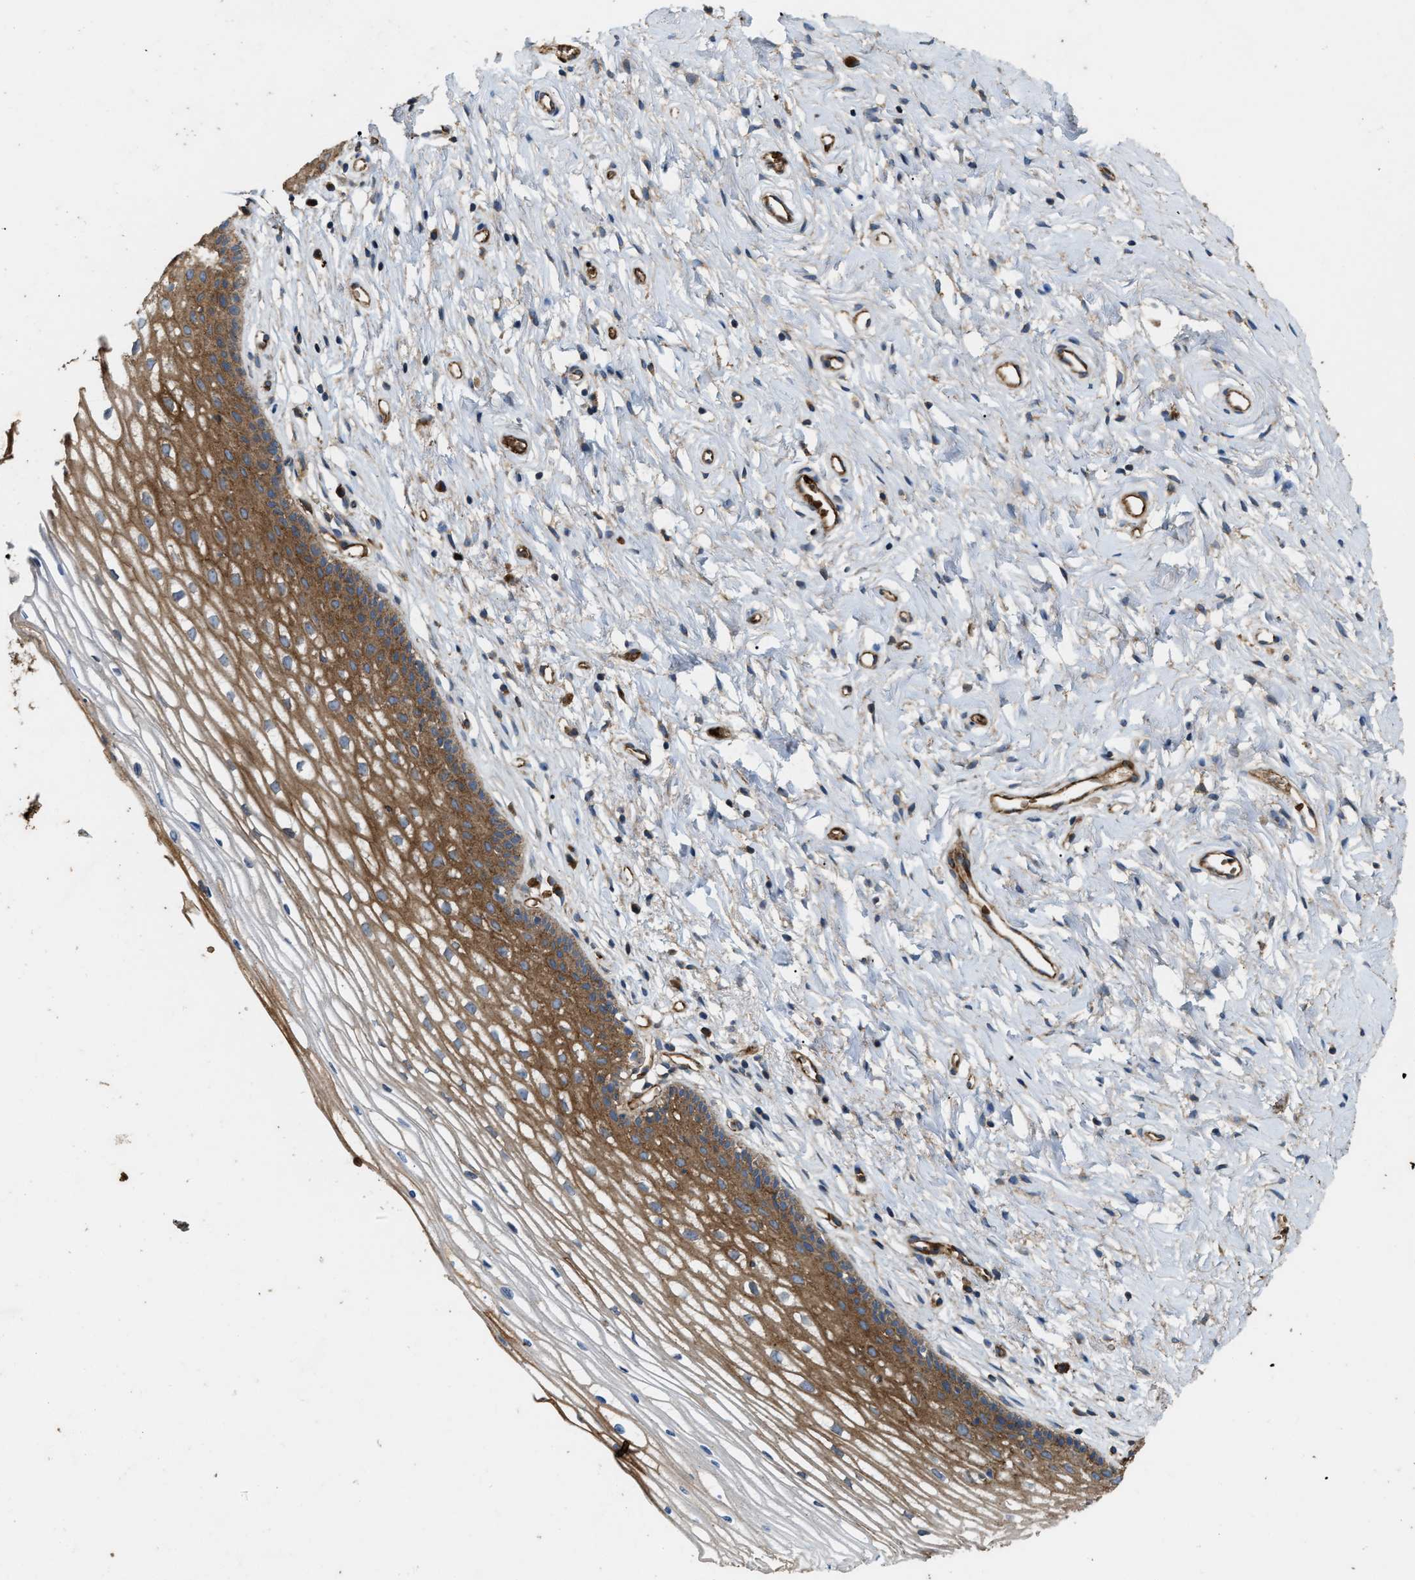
{"staining": {"intensity": "strong", "quantity": ">75%", "location": "cytoplasmic/membranous"}, "tissue": "cervix", "cell_type": "Glandular cells", "image_type": "normal", "snomed": [{"axis": "morphology", "description": "Normal tissue, NOS"}, {"axis": "topography", "description": "Cervix"}], "caption": "IHC image of unremarkable cervix: cervix stained using IHC reveals high levels of strong protein expression localized specifically in the cytoplasmic/membranous of glandular cells, appearing as a cytoplasmic/membranous brown color.", "gene": "ERC1", "patient": {"sex": "female", "age": 77}}